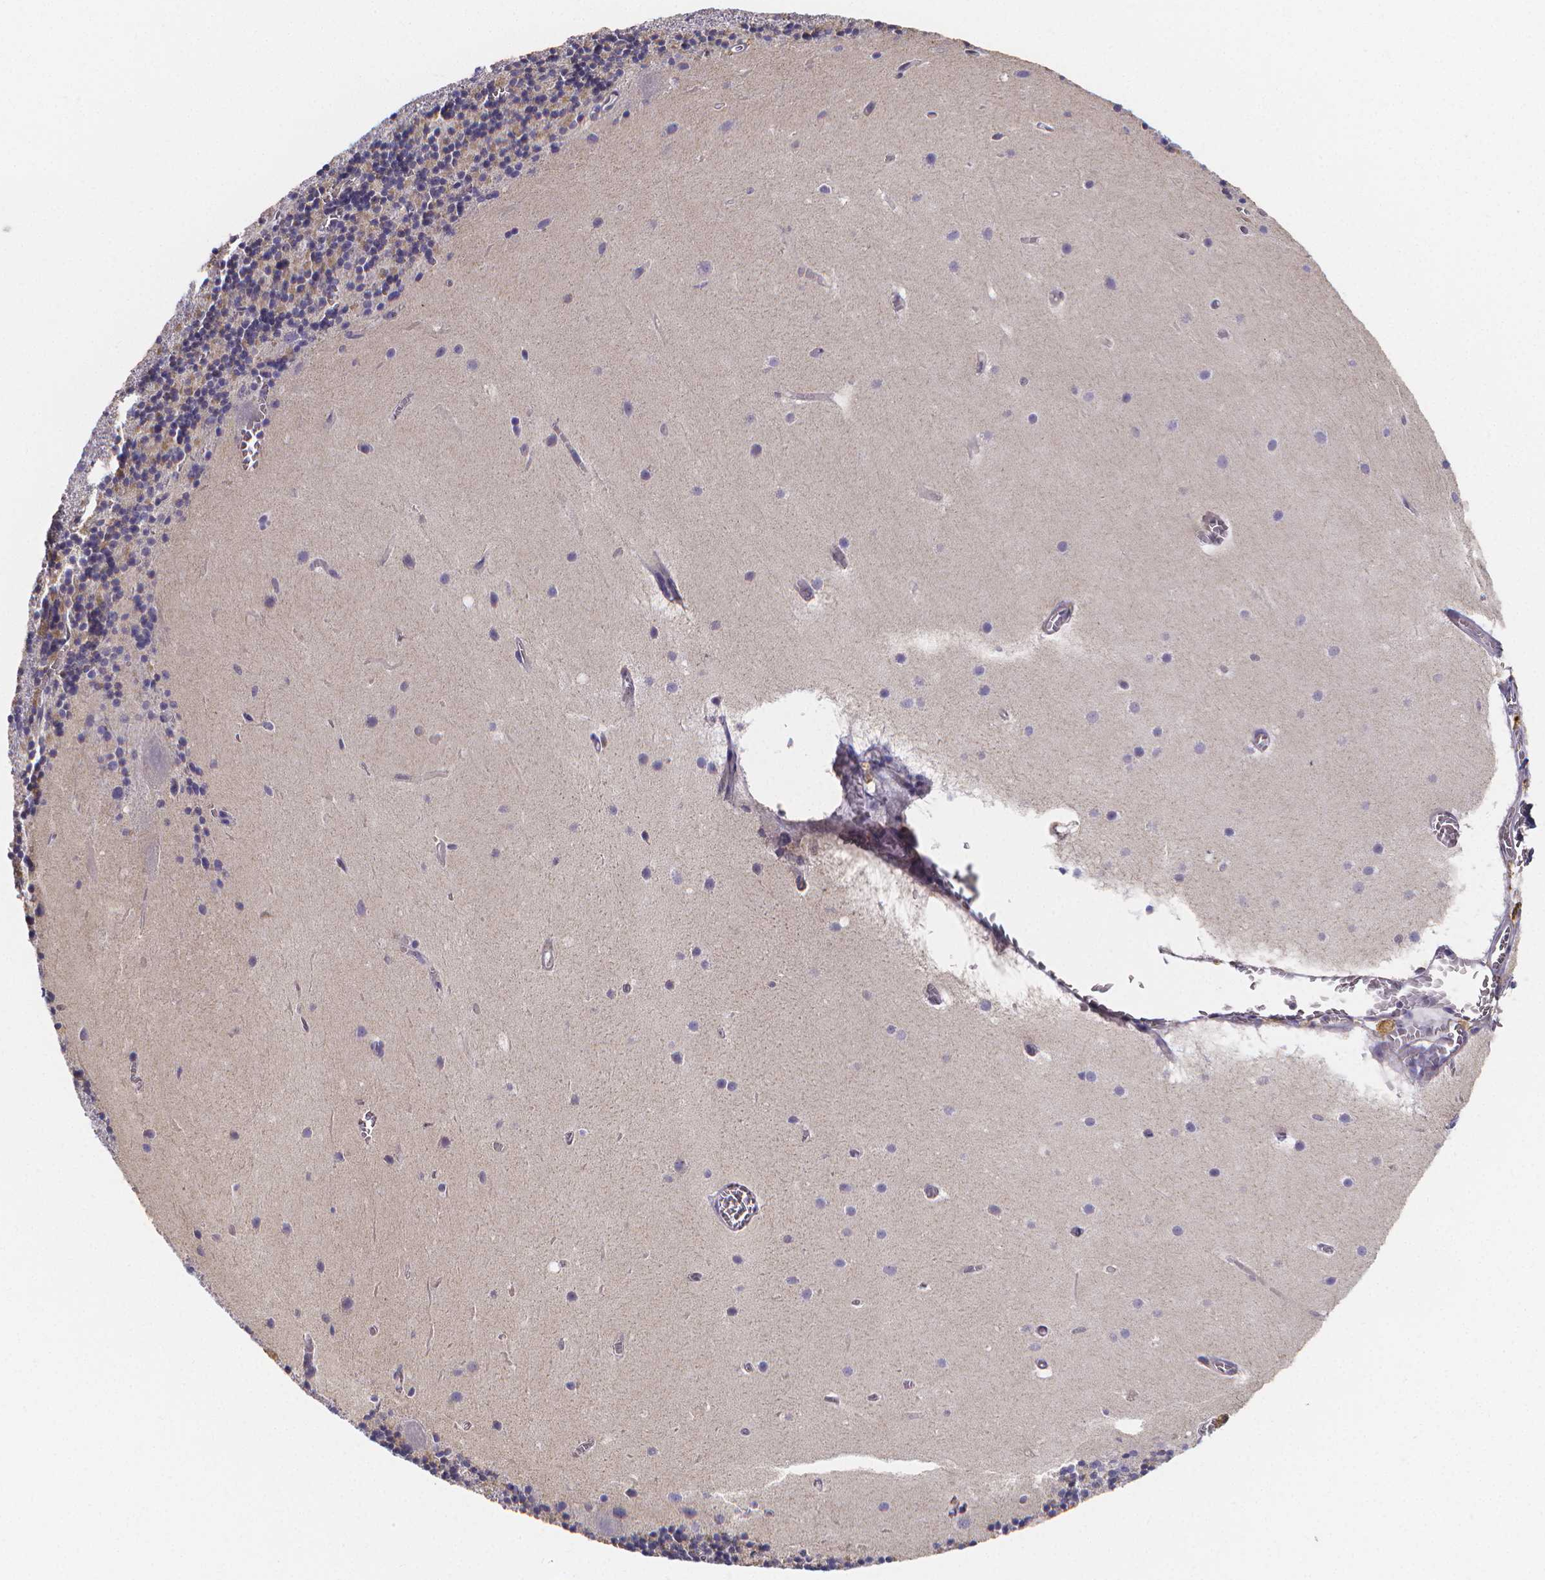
{"staining": {"intensity": "weak", "quantity": "25%-75%", "location": "cytoplasmic/membranous"}, "tissue": "cerebellum", "cell_type": "Cells in granular layer", "image_type": "normal", "snomed": [{"axis": "morphology", "description": "Normal tissue, NOS"}, {"axis": "topography", "description": "Cerebellum"}], "caption": "Protein analysis of benign cerebellum exhibits weak cytoplasmic/membranous staining in approximately 25%-75% of cells in granular layer.", "gene": "PAH", "patient": {"sex": "male", "age": 70}}